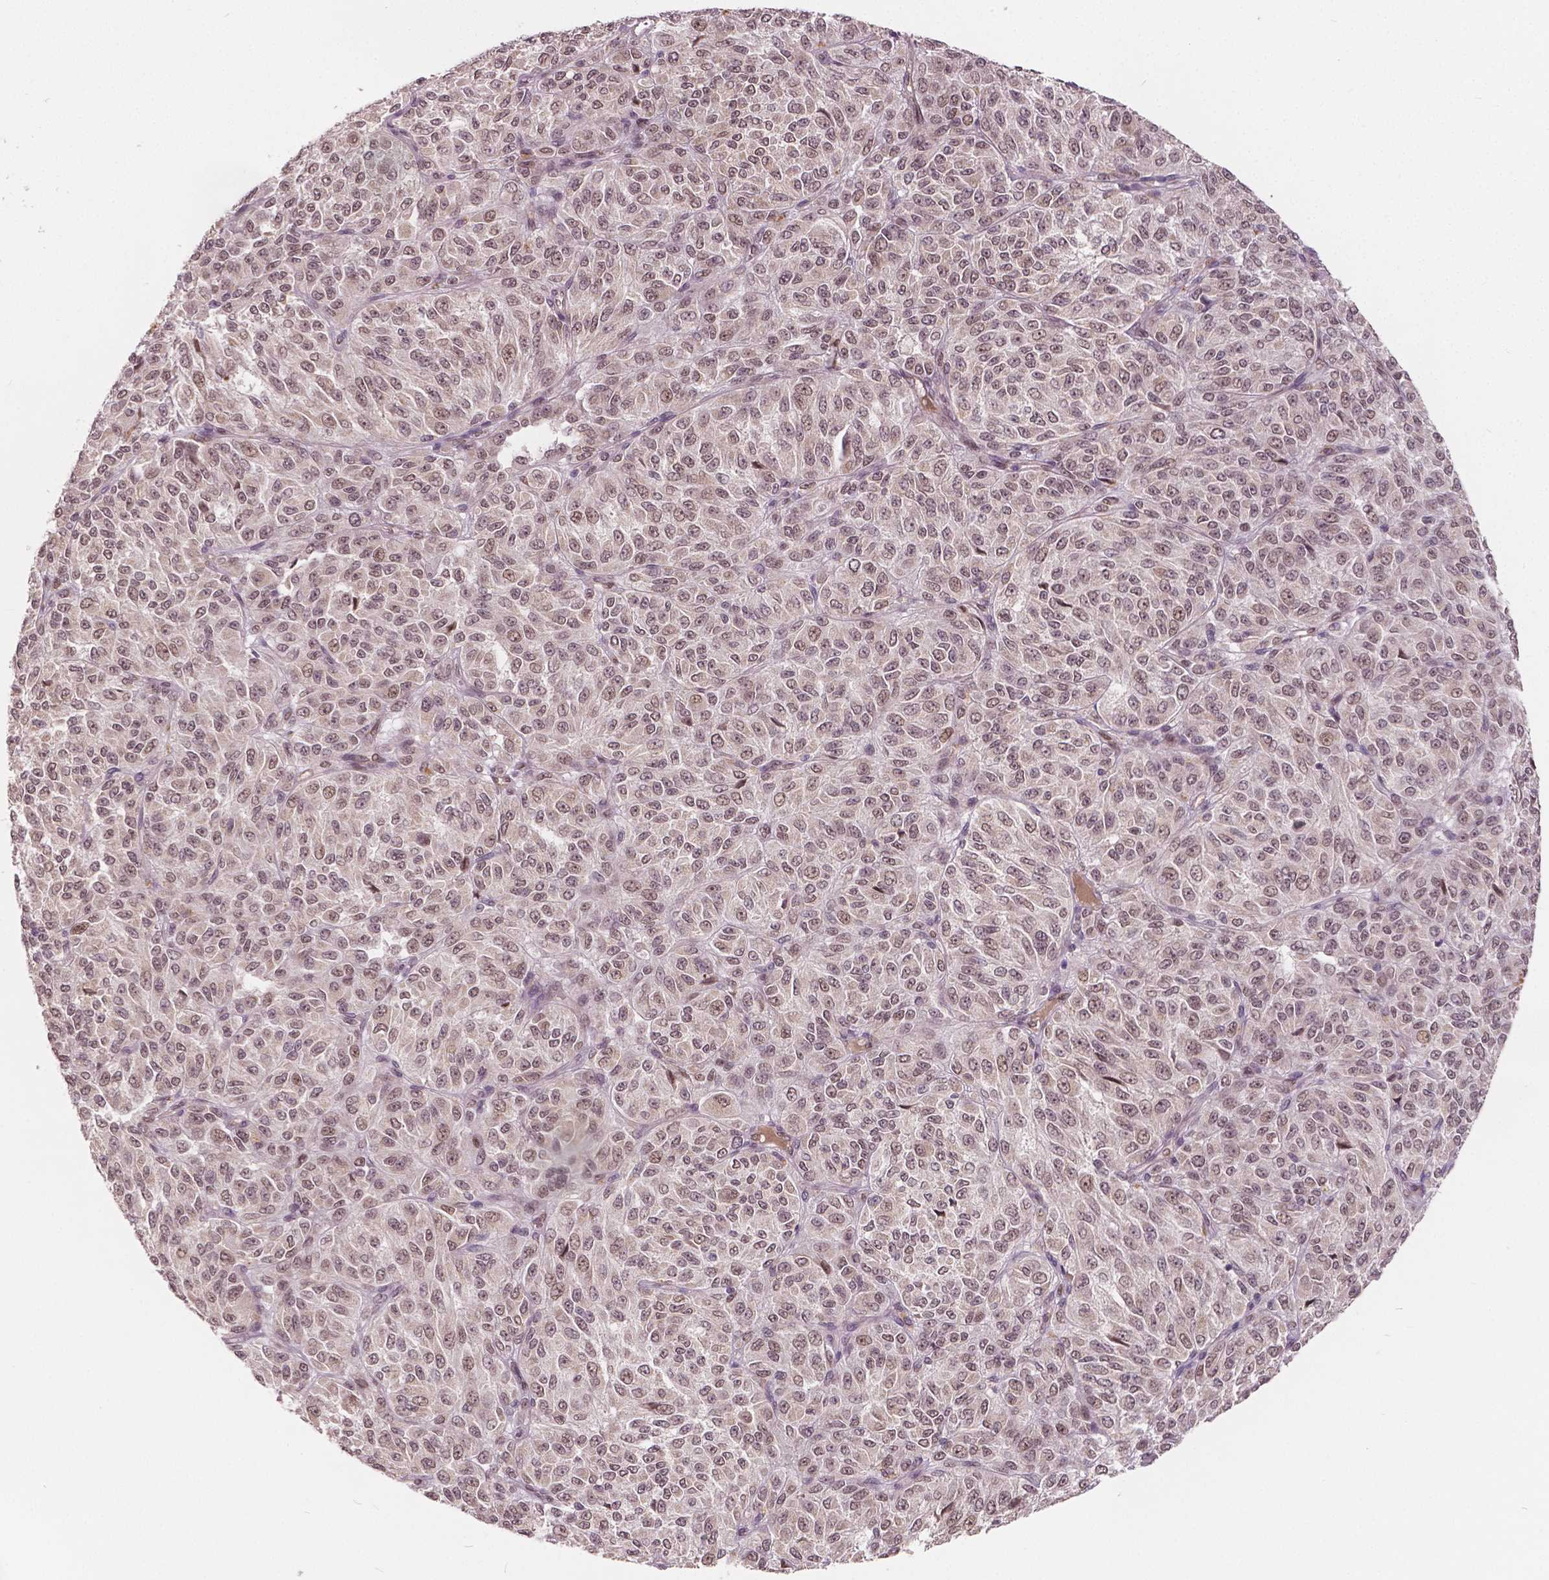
{"staining": {"intensity": "weak", "quantity": ">75%", "location": "nuclear"}, "tissue": "melanoma", "cell_type": "Tumor cells", "image_type": "cancer", "snomed": [{"axis": "morphology", "description": "Malignant melanoma, Metastatic site"}, {"axis": "topography", "description": "Brain"}], "caption": "The immunohistochemical stain labels weak nuclear positivity in tumor cells of melanoma tissue. (Stains: DAB in brown, nuclei in blue, Microscopy: brightfield microscopy at high magnification).", "gene": "HMBOX1", "patient": {"sex": "female", "age": 56}}